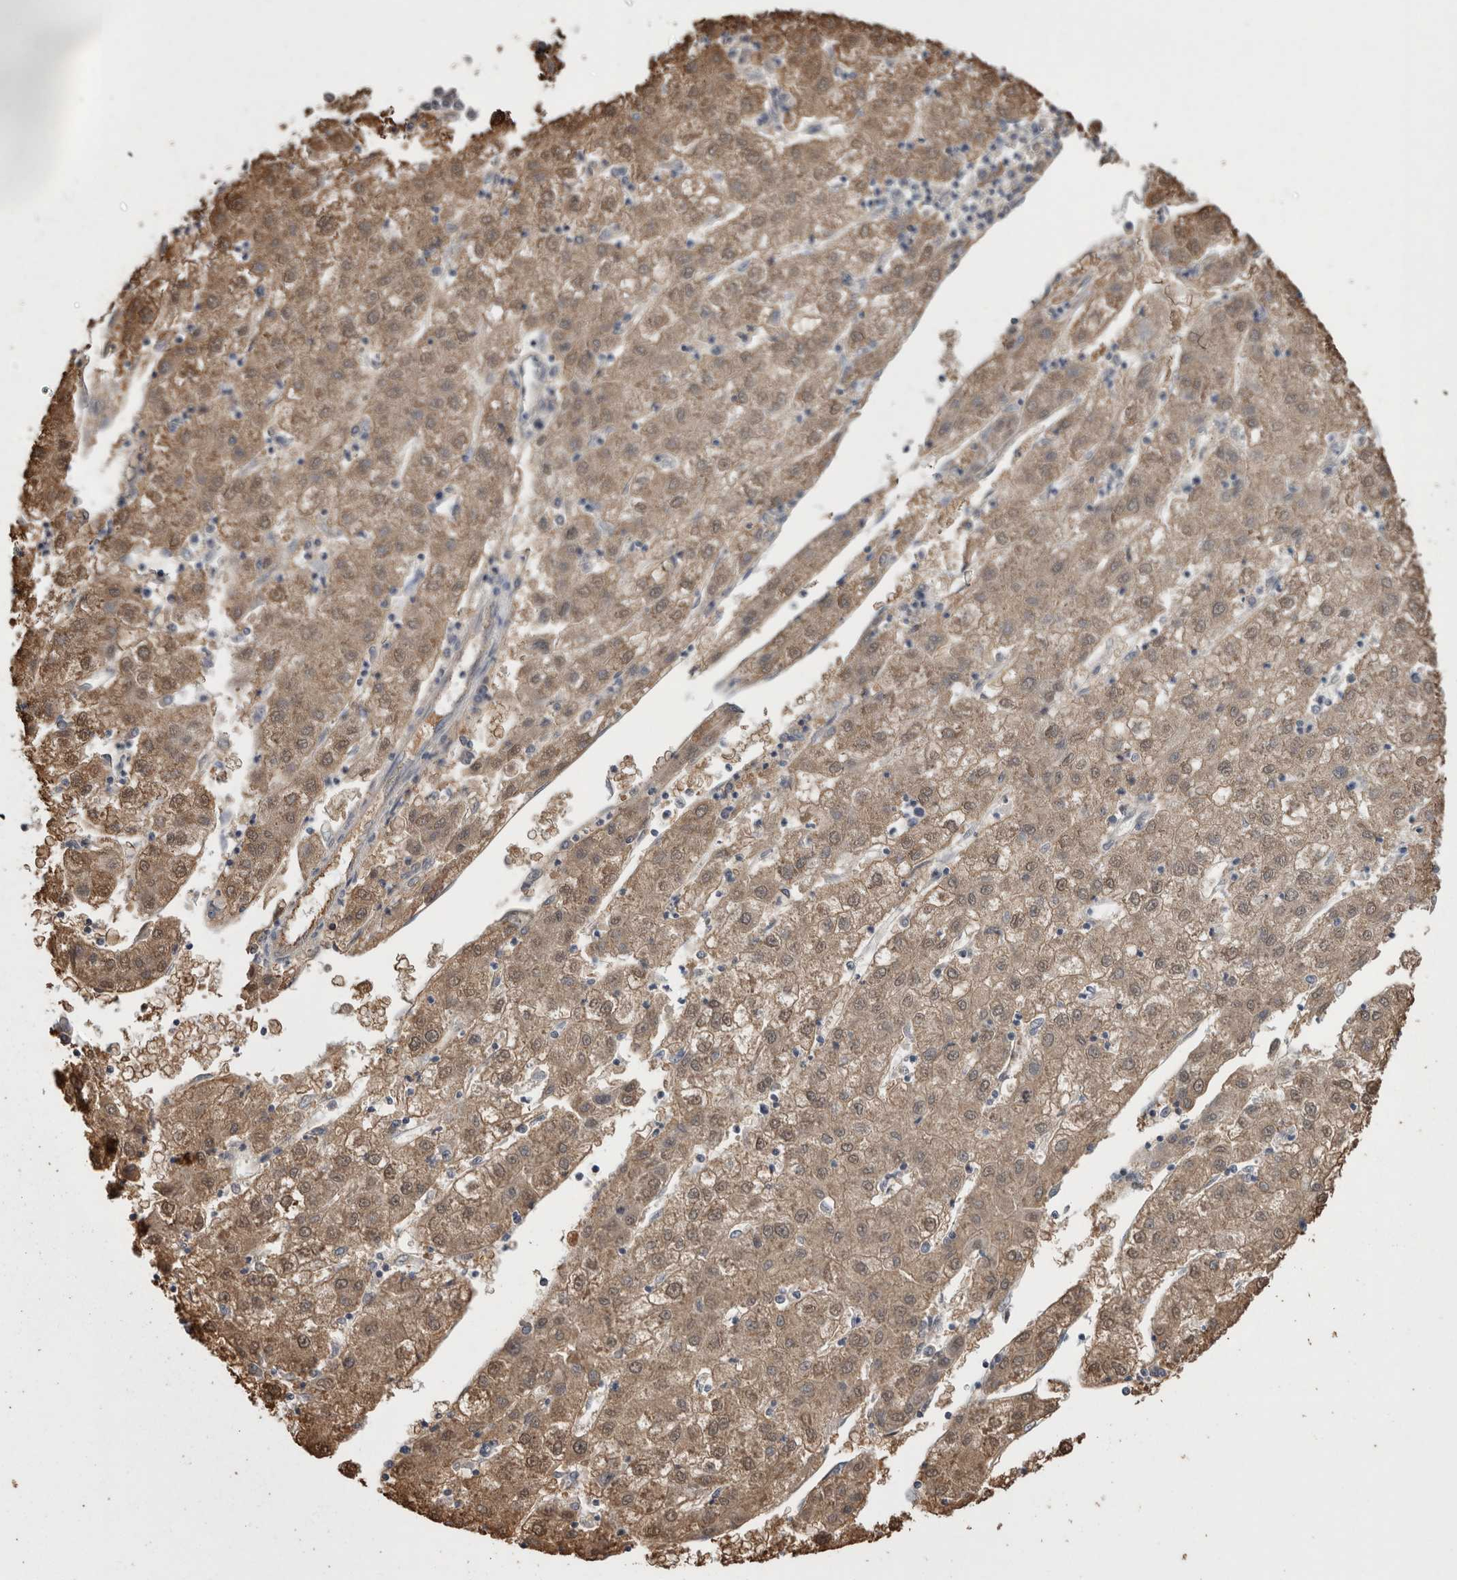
{"staining": {"intensity": "moderate", "quantity": ">75%", "location": "cytoplasmic/membranous,nuclear"}, "tissue": "liver cancer", "cell_type": "Tumor cells", "image_type": "cancer", "snomed": [{"axis": "morphology", "description": "Carcinoma, Hepatocellular, NOS"}, {"axis": "topography", "description": "Liver"}], "caption": "The image exhibits a brown stain indicating the presence of a protein in the cytoplasmic/membranous and nuclear of tumor cells in hepatocellular carcinoma (liver).", "gene": "DDX6", "patient": {"sex": "male", "age": 72}}